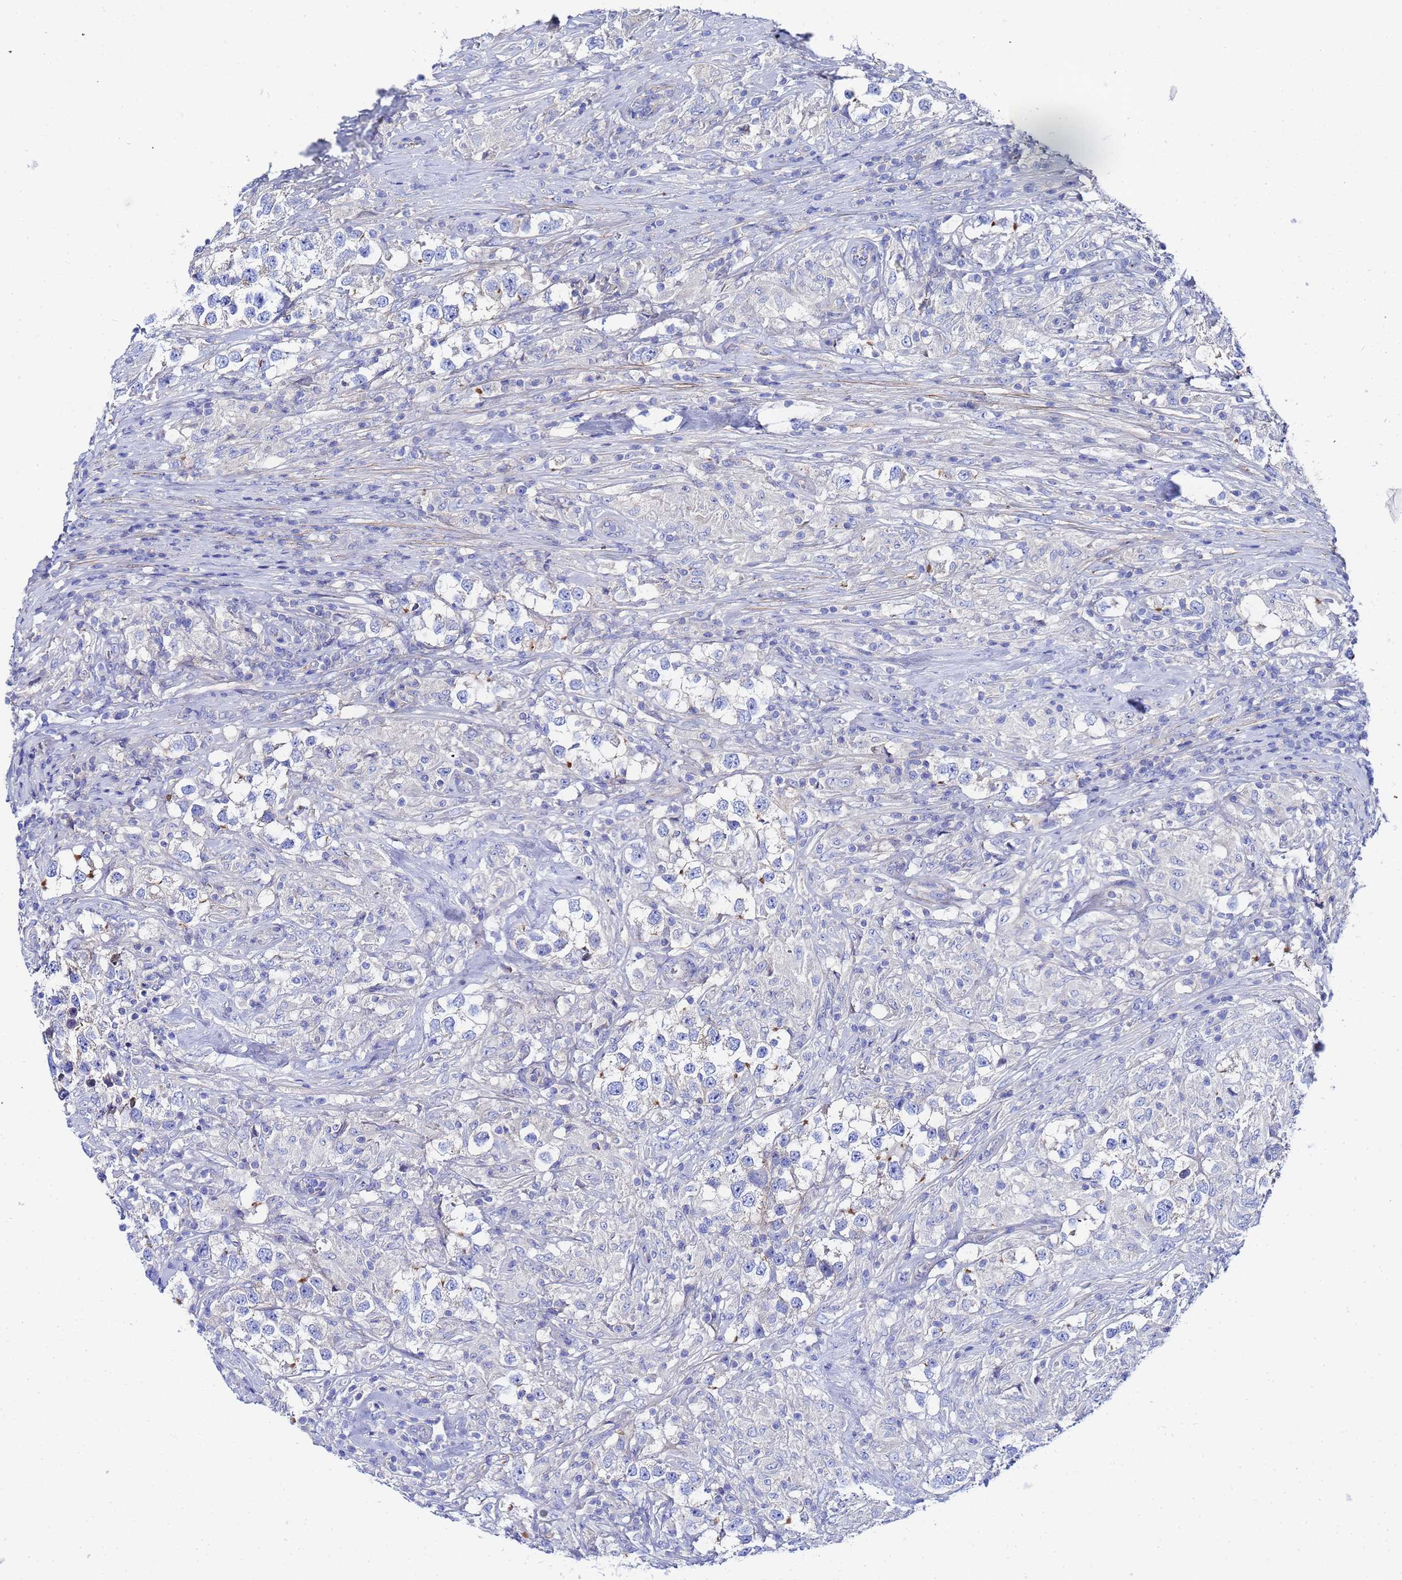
{"staining": {"intensity": "weak", "quantity": "<25%", "location": "cytoplasmic/membranous"}, "tissue": "testis cancer", "cell_type": "Tumor cells", "image_type": "cancer", "snomed": [{"axis": "morphology", "description": "Seminoma, NOS"}, {"axis": "topography", "description": "Testis"}], "caption": "Immunohistochemistry (IHC) micrograph of neoplastic tissue: testis cancer (seminoma) stained with DAB (3,3'-diaminobenzidine) displays no significant protein positivity in tumor cells. (Stains: DAB IHC with hematoxylin counter stain, Microscopy: brightfield microscopy at high magnification).", "gene": "RAB39B", "patient": {"sex": "male", "age": 46}}